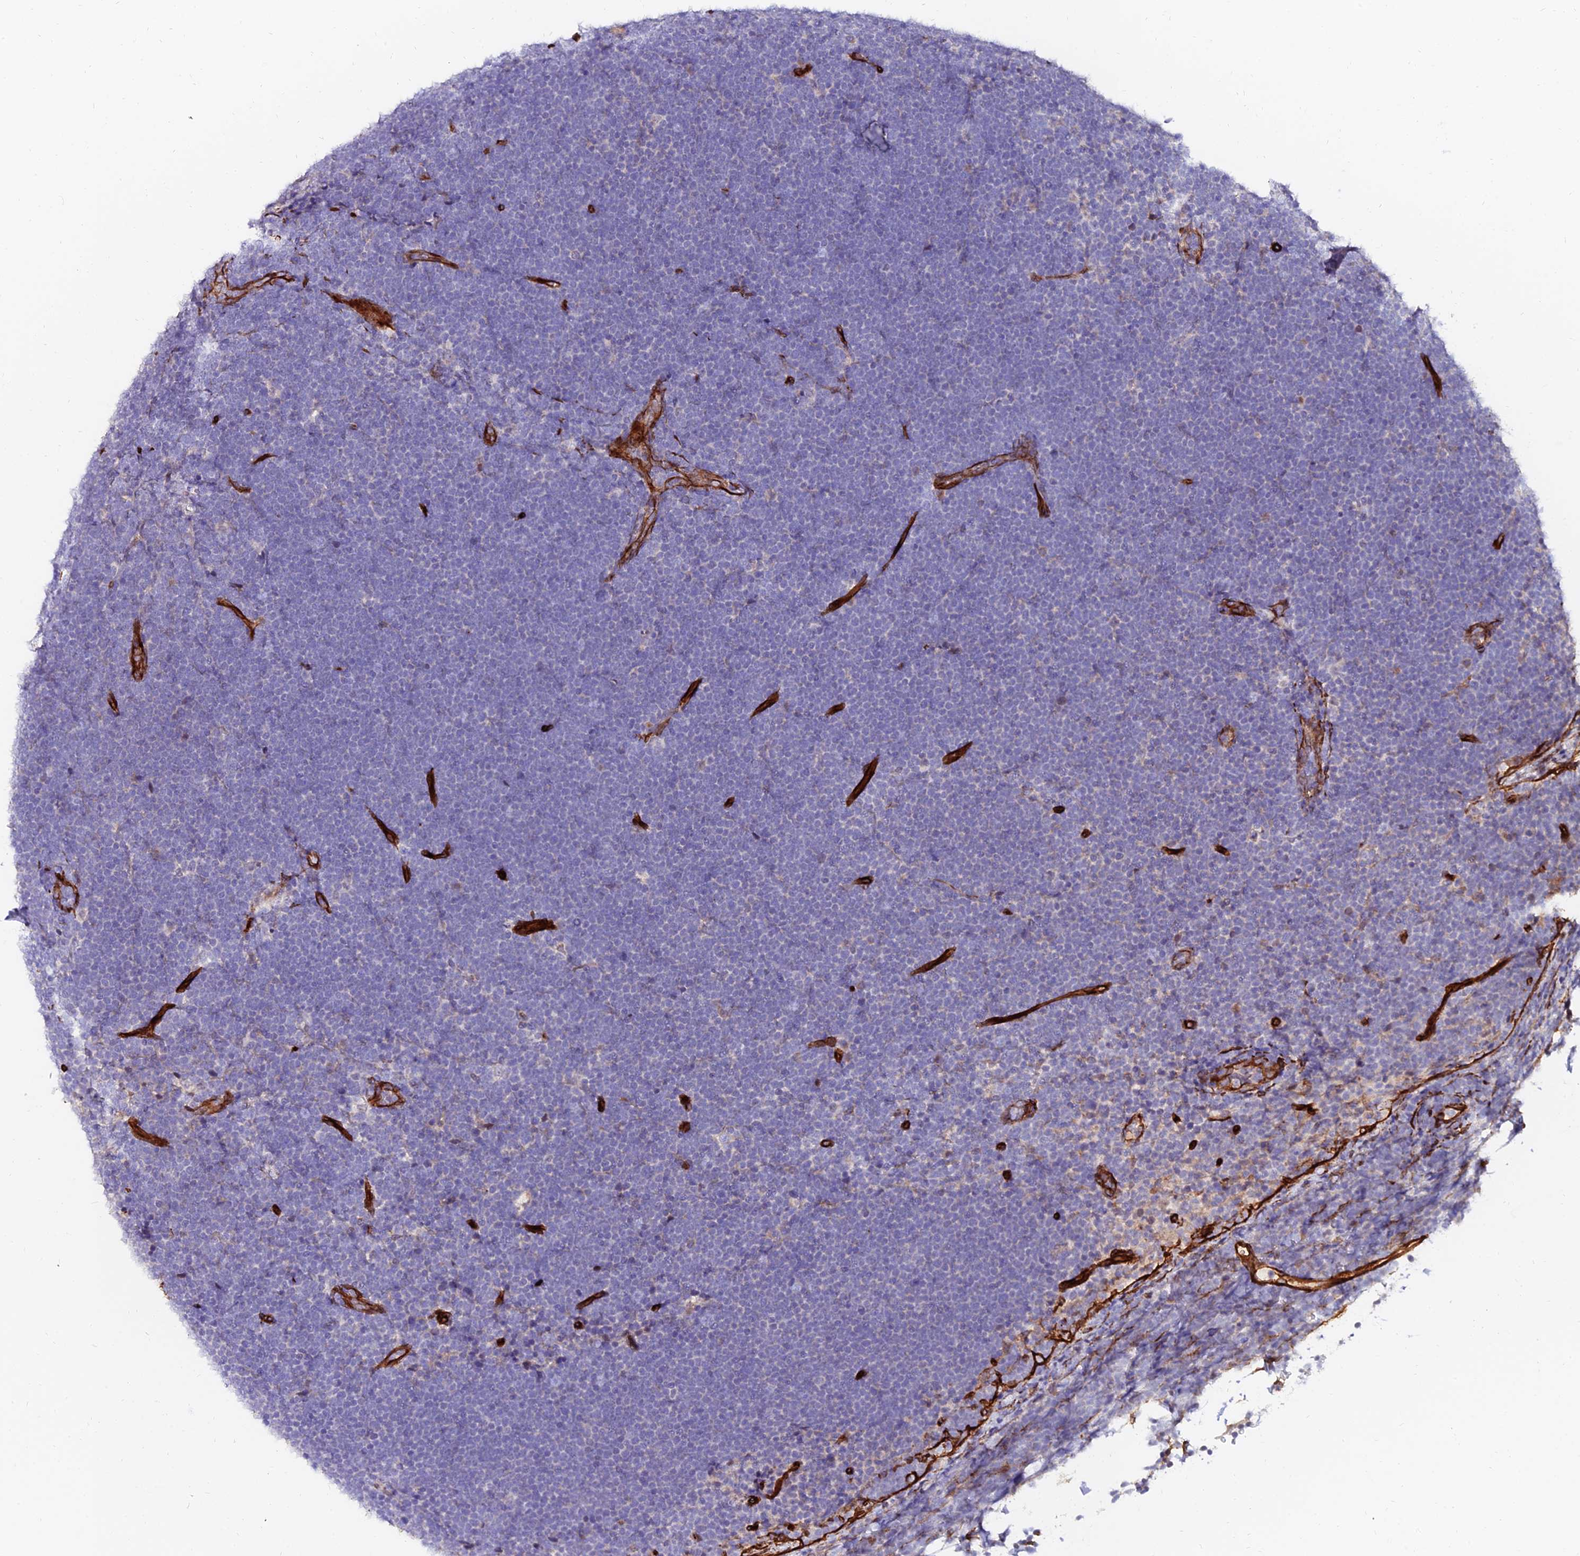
{"staining": {"intensity": "negative", "quantity": "none", "location": "none"}, "tissue": "lymphoma", "cell_type": "Tumor cells", "image_type": "cancer", "snomed": [{"axis": "morphology", "description": "Malignant lymphoma, non-Hodgkin's type, High grade"}, {"axis": "topography", "description": "Lymph node"}], "caption": "This is a image of immunohistochemistry (IHC) staining of lymphoma, which shows no expression in tumor cells. (Brightfield microscopy of DAB immunohistochemistry (IHC) at high magnification).", "gene": "ALDH3B2", "patient": {"sex": "male", "age": 13}}